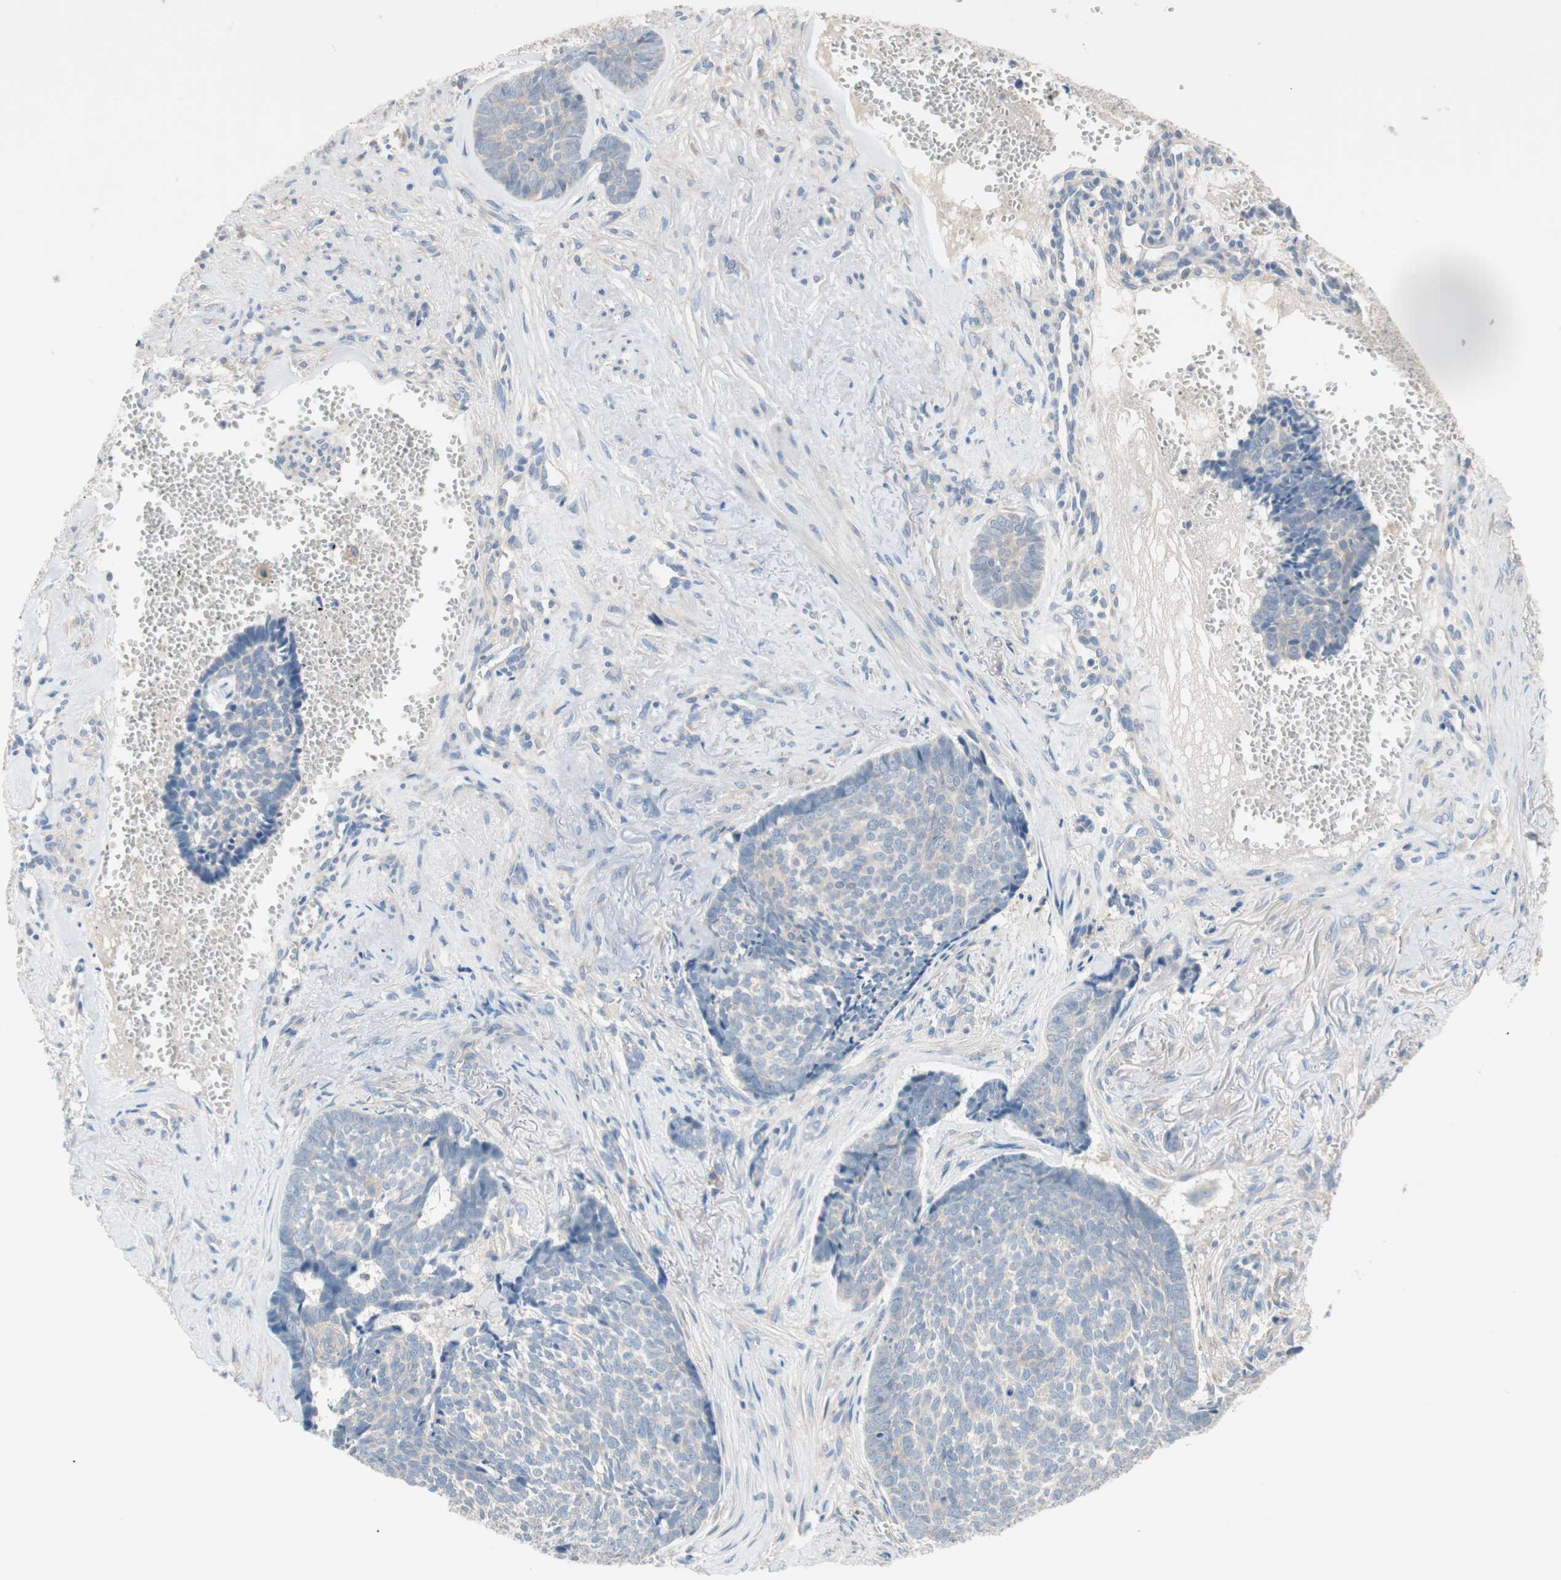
{"staining": {"intensity": "negative", "quantity": "none", "location": "none"}, "tissue": "skin cancer", "cell_type": "Tumor cells", "image_type": "cancer", "snomed": [{"axis": "morphology", "description": "Basal cell carcinoma"}, {"axis": "topography", "description": "Skin"}], "caption": "IHC of skin cancer (basal cell carcinoma) exhibits no positivity in tumor cells.", "gene": "GLUL", "patient": {"sex": "male", "age": 84}}